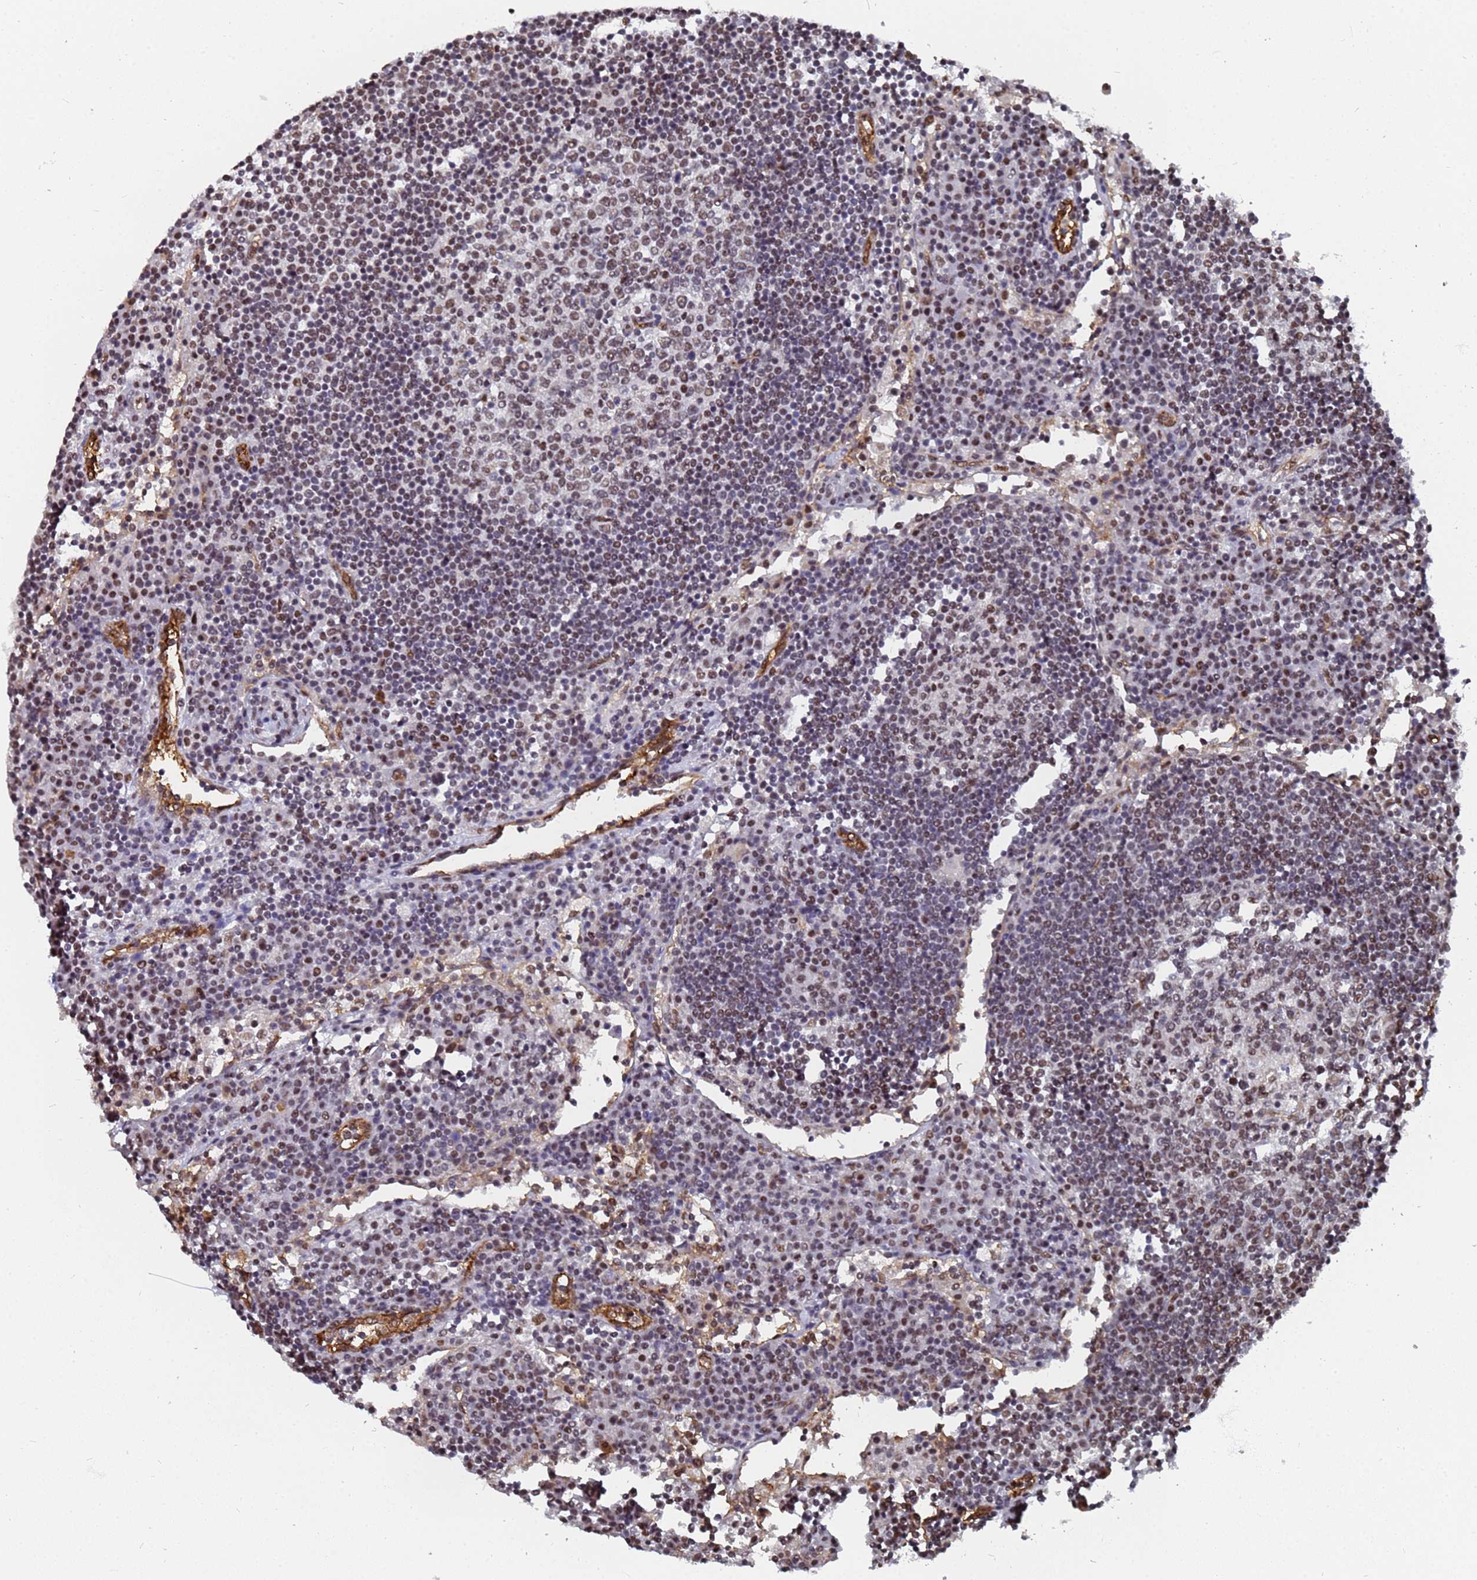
{"staining": {"intensity": "moderate", "quantity": ">75%", "location": "nuclear"}, "tissue": "lymph node", "cell_type": "Germinal center cells", "image_type": "normal", "snomed": [{"axis": "morphology", "description": "Normal tissue, NOS"}, {"axis": "topography", "description": "Lymph node"}], "caption": "Germinal center cells reveal medium levels of moderate nuclear expression in about >75% of cells in unremarkable lymph node. Using DAB (3,3'-diaminobenzidine) (brown) and hematoxylin (blue) stains, captured at high magnification using brightfield microscopy.", "gene": "RAVER2", "patient": {"sex": "female", "age": 53}}